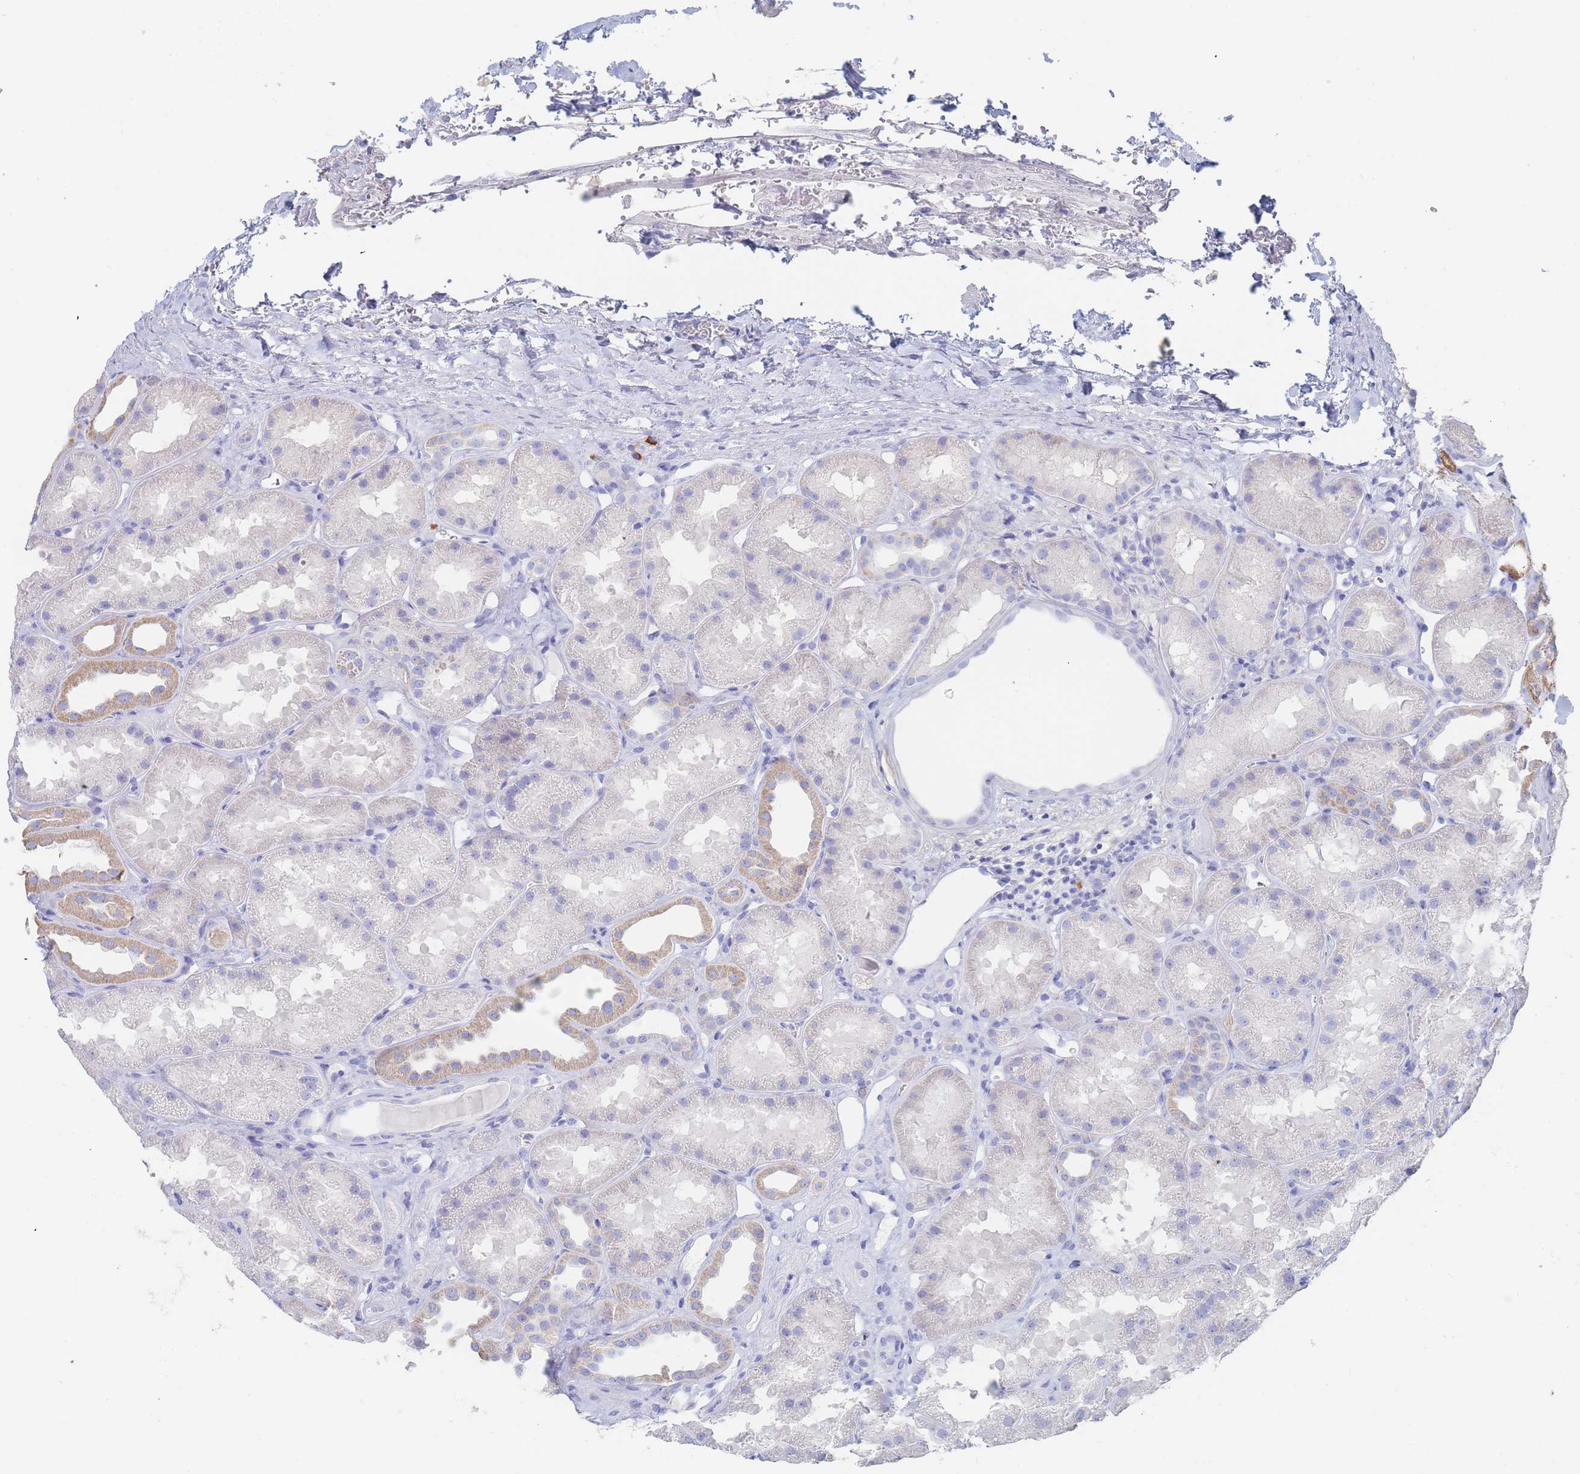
{"staining": {"intensity": "negative", "quantity": "none", "location": "none"}, "tissue": "kidney", "cell_type": "Cells in glomeruli", "image_type": "normal", "snomed": [{"axis": "morphology", "description": "Normal tissue, NOS"}, {"axis": "topography", "description": "Kidney"}], "caption": "Immunohistochemical staining of unremarkable kidney displays no significant positivity in cells in glomeruli.", "gene": "SLC25A35", "patient": {"sex": "male", "age": 61}}